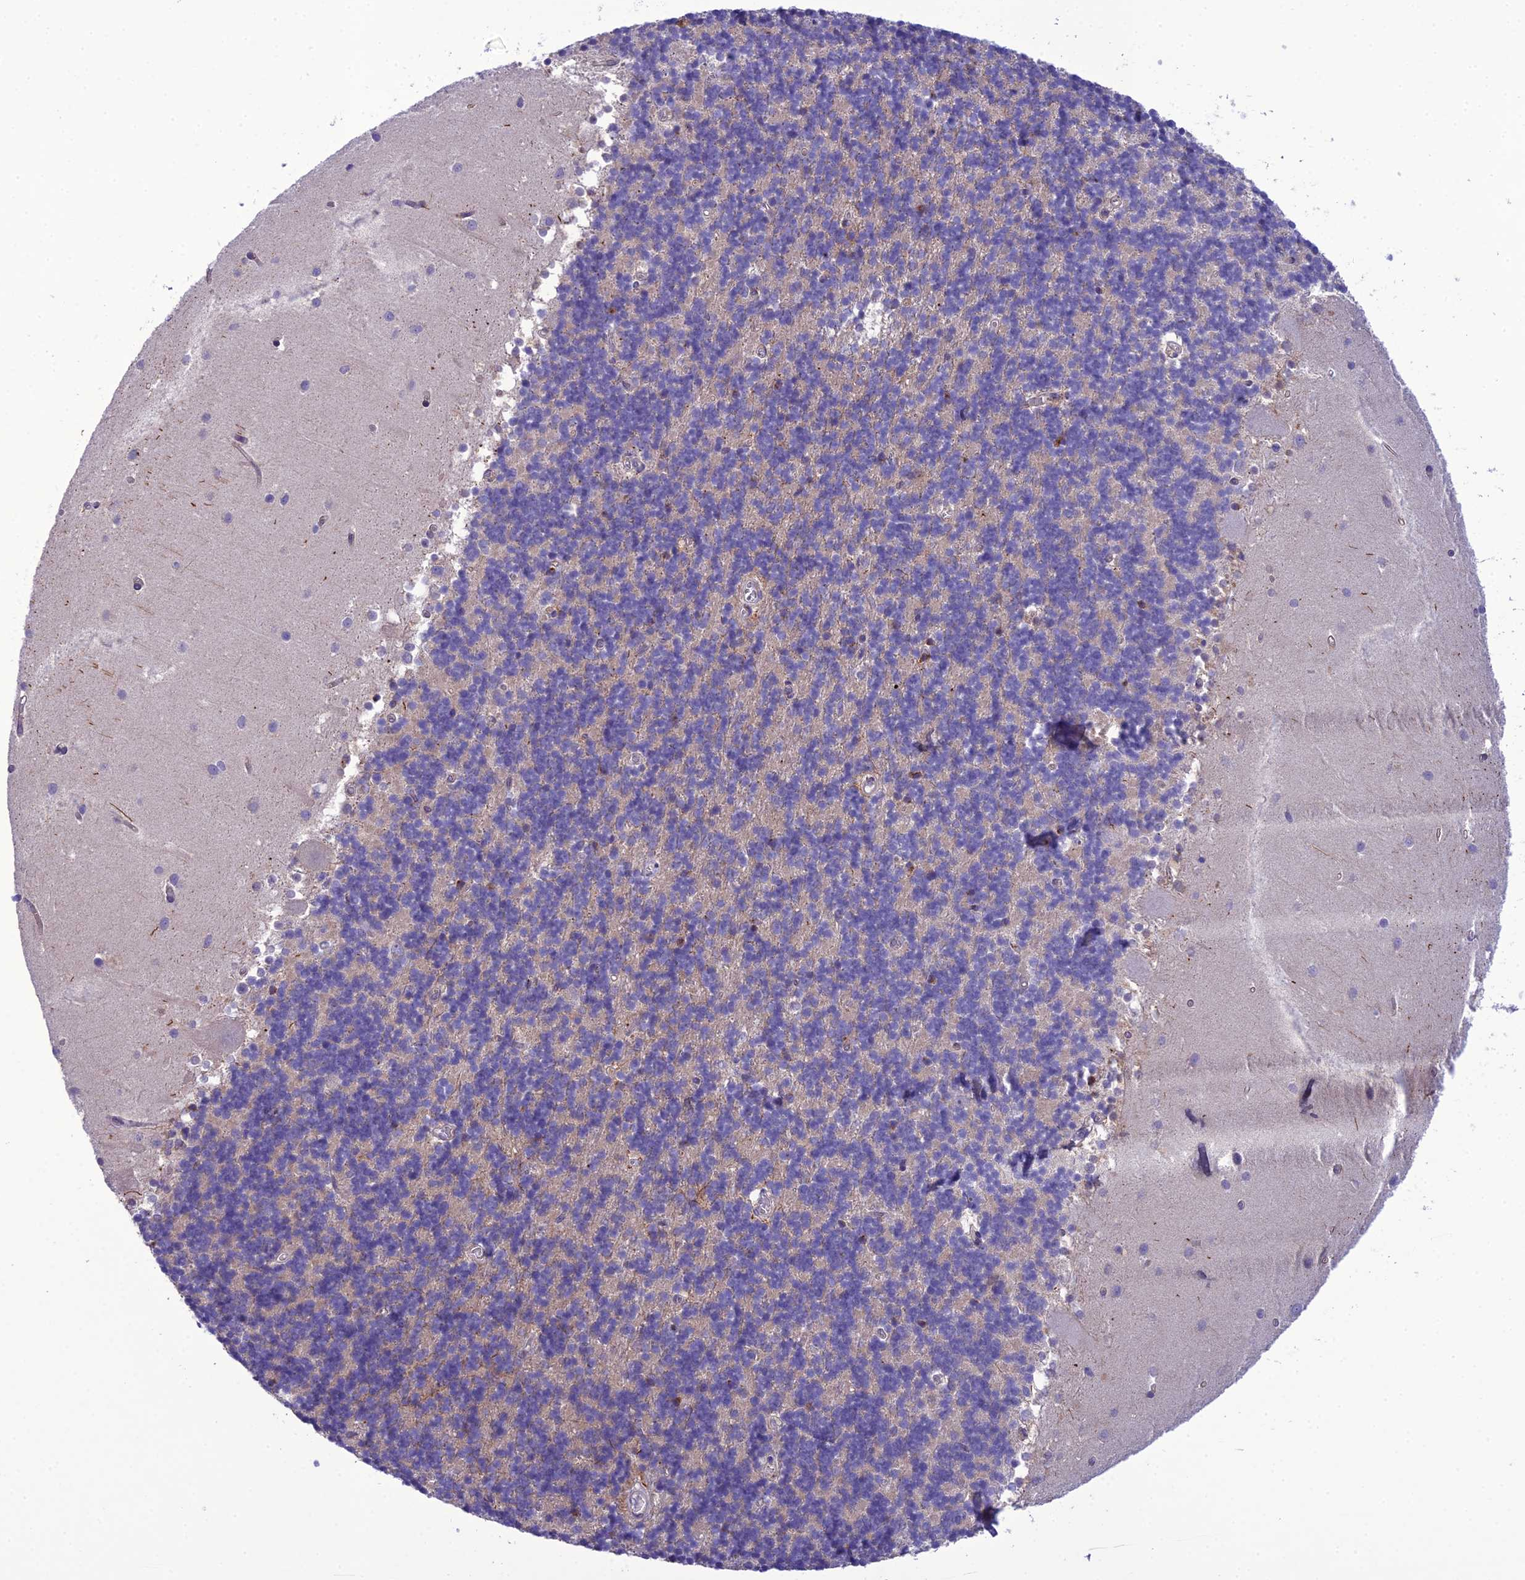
{"staining": {"intensity": "weak", "quantity": "<25%", "location": "cytoplasmic/membranous"}, "tissue": "cerebellum", "cell_type": "Cells in granular layer", "image_type": "normal", "snomed": [{"axis": "morphology", "description": "Normal tissue, NOS"}, {"axis": "topography", "description": "Cerebellum"}], "caption": "A photomicrograph of cerebellum stained for a protein reveals no brown staining in cells in granular layer.", "gene": "GDF6", "patient": {"sex": "male", "age": 54}}